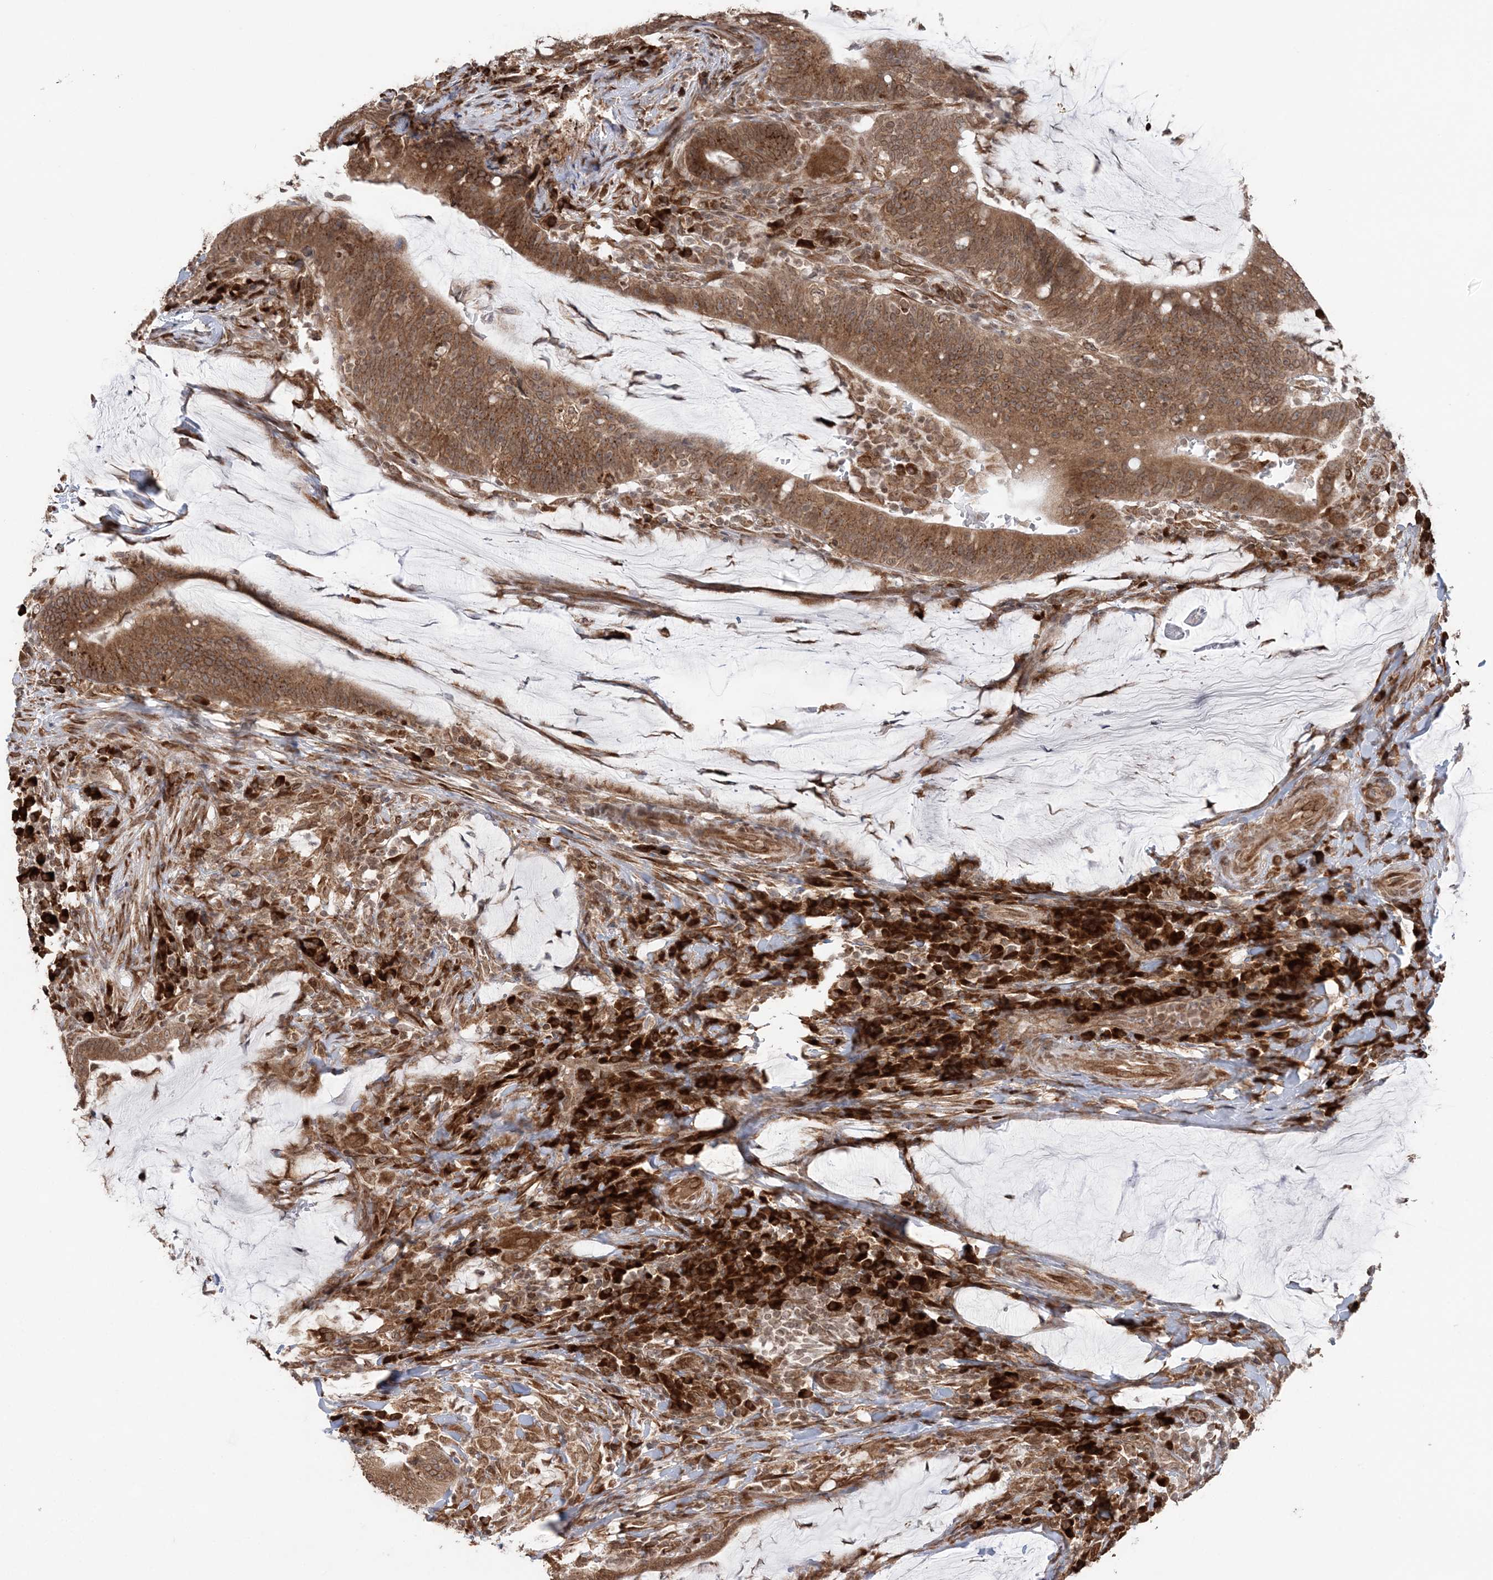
{"staining": {"intensity": "moderate", "quantity": ">75%", "location": "cytoplasmic/membranous"}, "tissue": "colorectal cancer", "cell_type": "Tumor cells", "image_type": "cancer", "snomed": [{"axis": "morphology", "description": "Normal tissue, NOS"}, {"axis": "morphology", "description": "Adenocarcinoma, NOS"}, {"axis": "topography", "description": "Colon"}], "caption": "Colorectal cancer stained with IHC demonstrates moderate cytoplasmic/membranous positivity in about >75% of tumor cells. (DAB IHC with brightfield microscopy, high magnification).", "gene": "TMED10", "patient": {"sex": "female", "age": 66}}